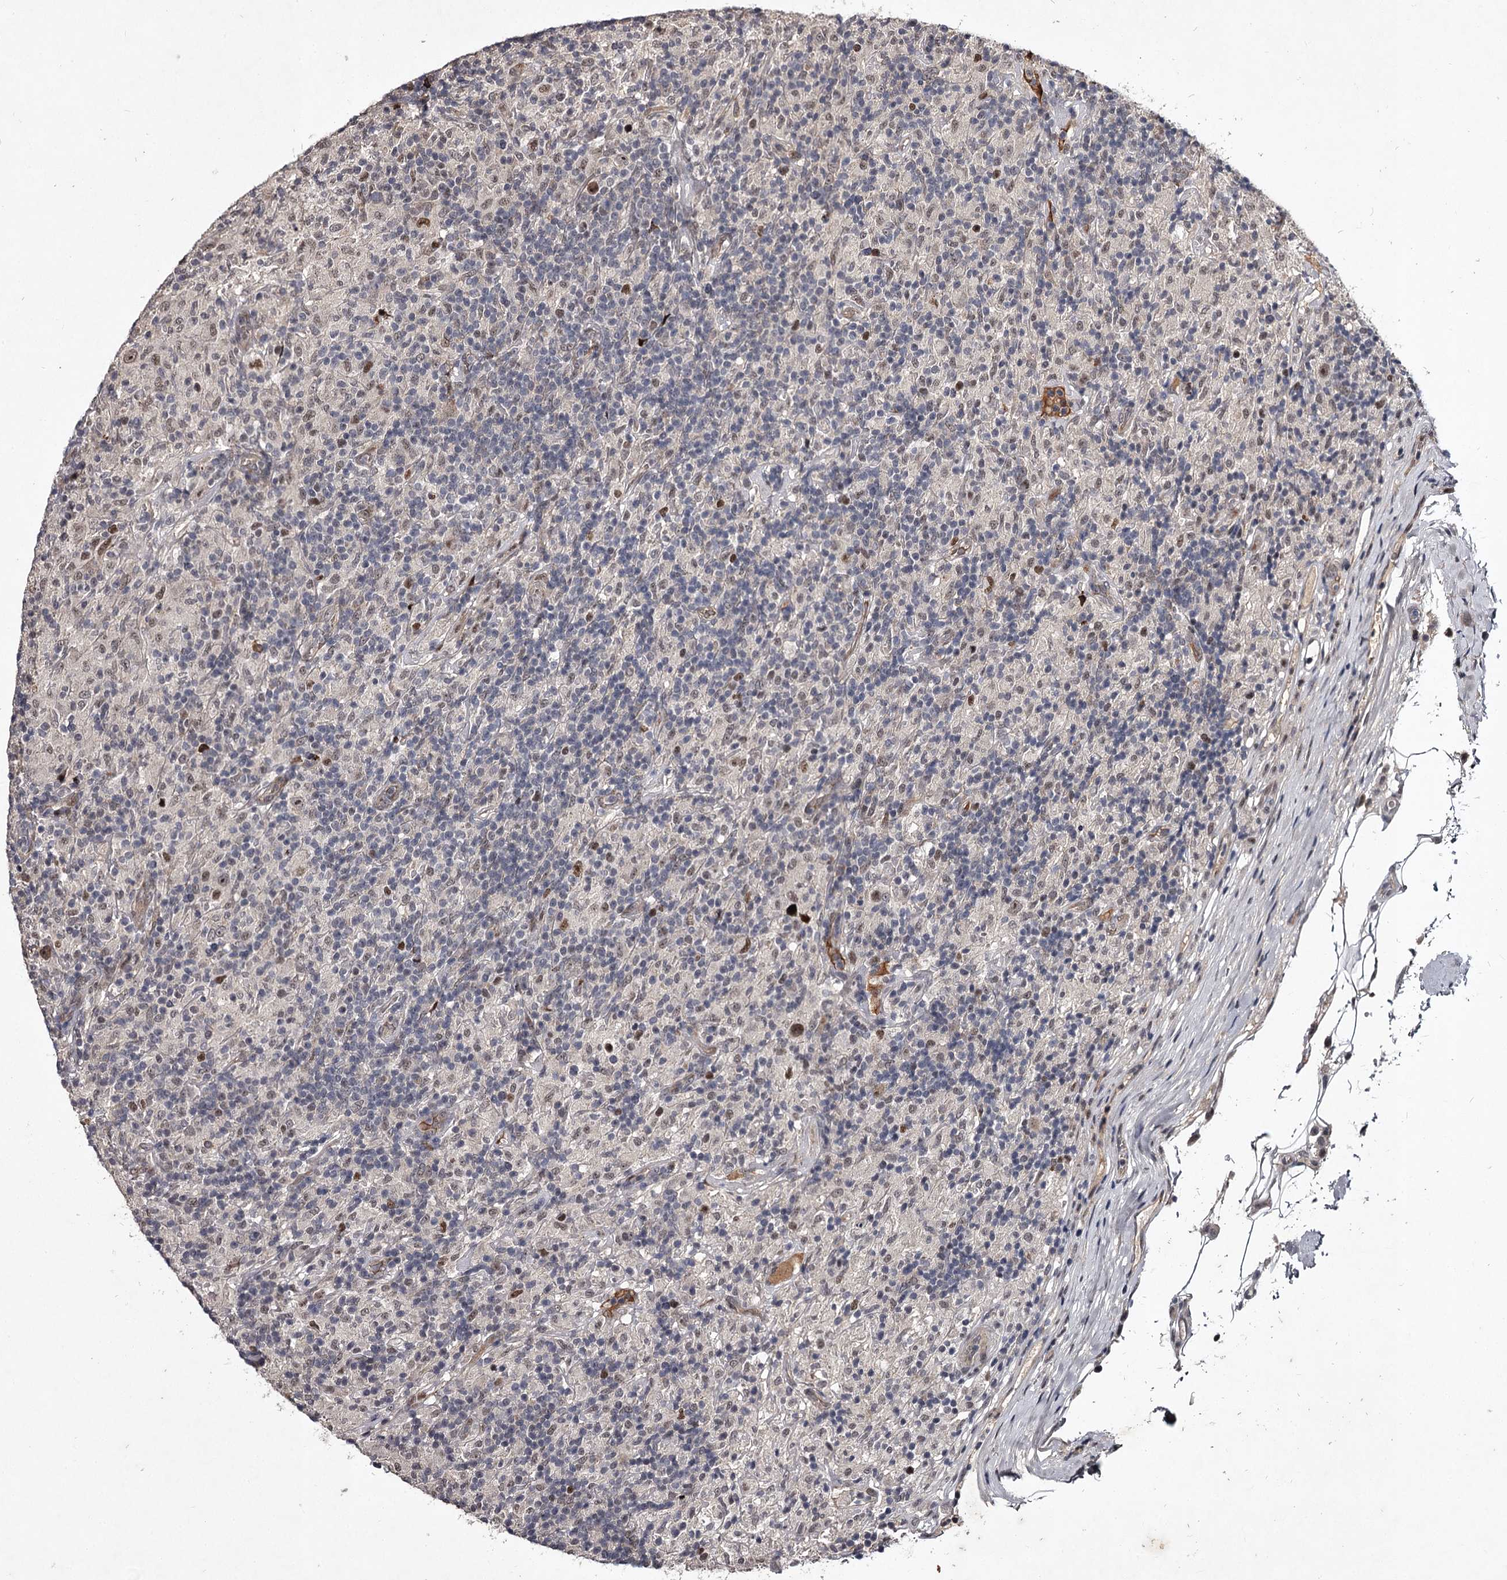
{"staining": {"intensity": "moderate", "quantity": "25%-75%", "location": "nuclear"}, "tissue": "lymphoma", "cell_type": "Tumor cells", "image_type": "cancer", "snomed": [{"axis": "morphology", "description": "Hodgkin's disease, NOS"}, {"axis": "topography", "description": "Lymph node"}], "caption": "Human lymphoma stained for a protein (brown) shows moderate nuclear positive positivity in about 25%-75% of tumor cells.", "gene": "RNF44", "patient": {"sex": "male", "age": 70}}